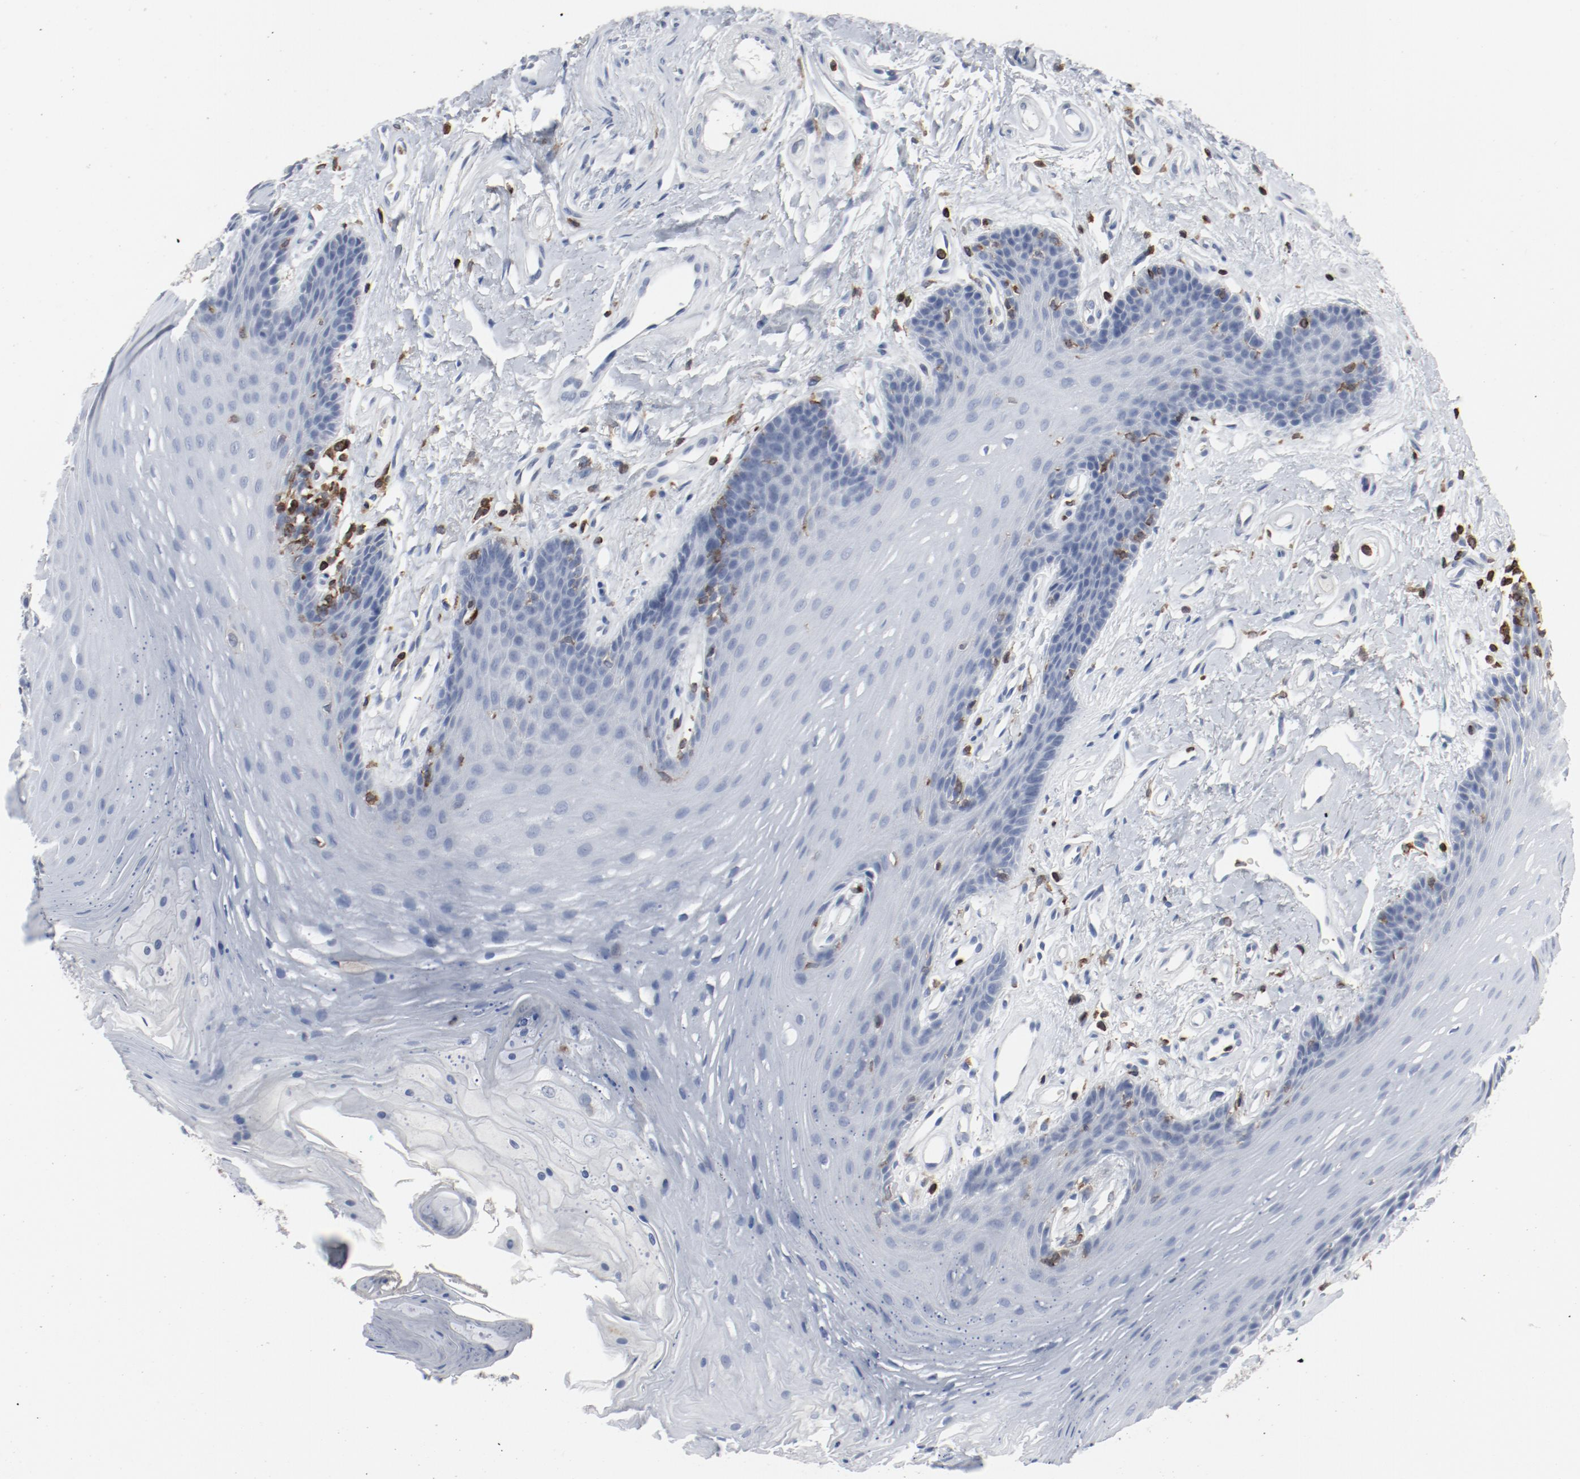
{"staining": {"intensity": "negative", "quantity": "none", "location": "none"}, "tissue": "oral mucosa", "cell_type": "Squamous epithelial cells", "image_type": "normal", "snomed": [{"axis": "morphology", "description": "Normal tissue, NOS"}, {"axis": "topography", "description": "Oral tissue"}], "caption": "Normal oral mucosa was stained to show a protein in brown. There is no significant staining in squamous epithelial cells. The staining is performed using DAB (3,3'-diaminobenzidine) brown chromogen with nuclei counter-stained in using hematoxylin.", "gene": "LCP2", "patient": {"sex": "male", "age": 62}}